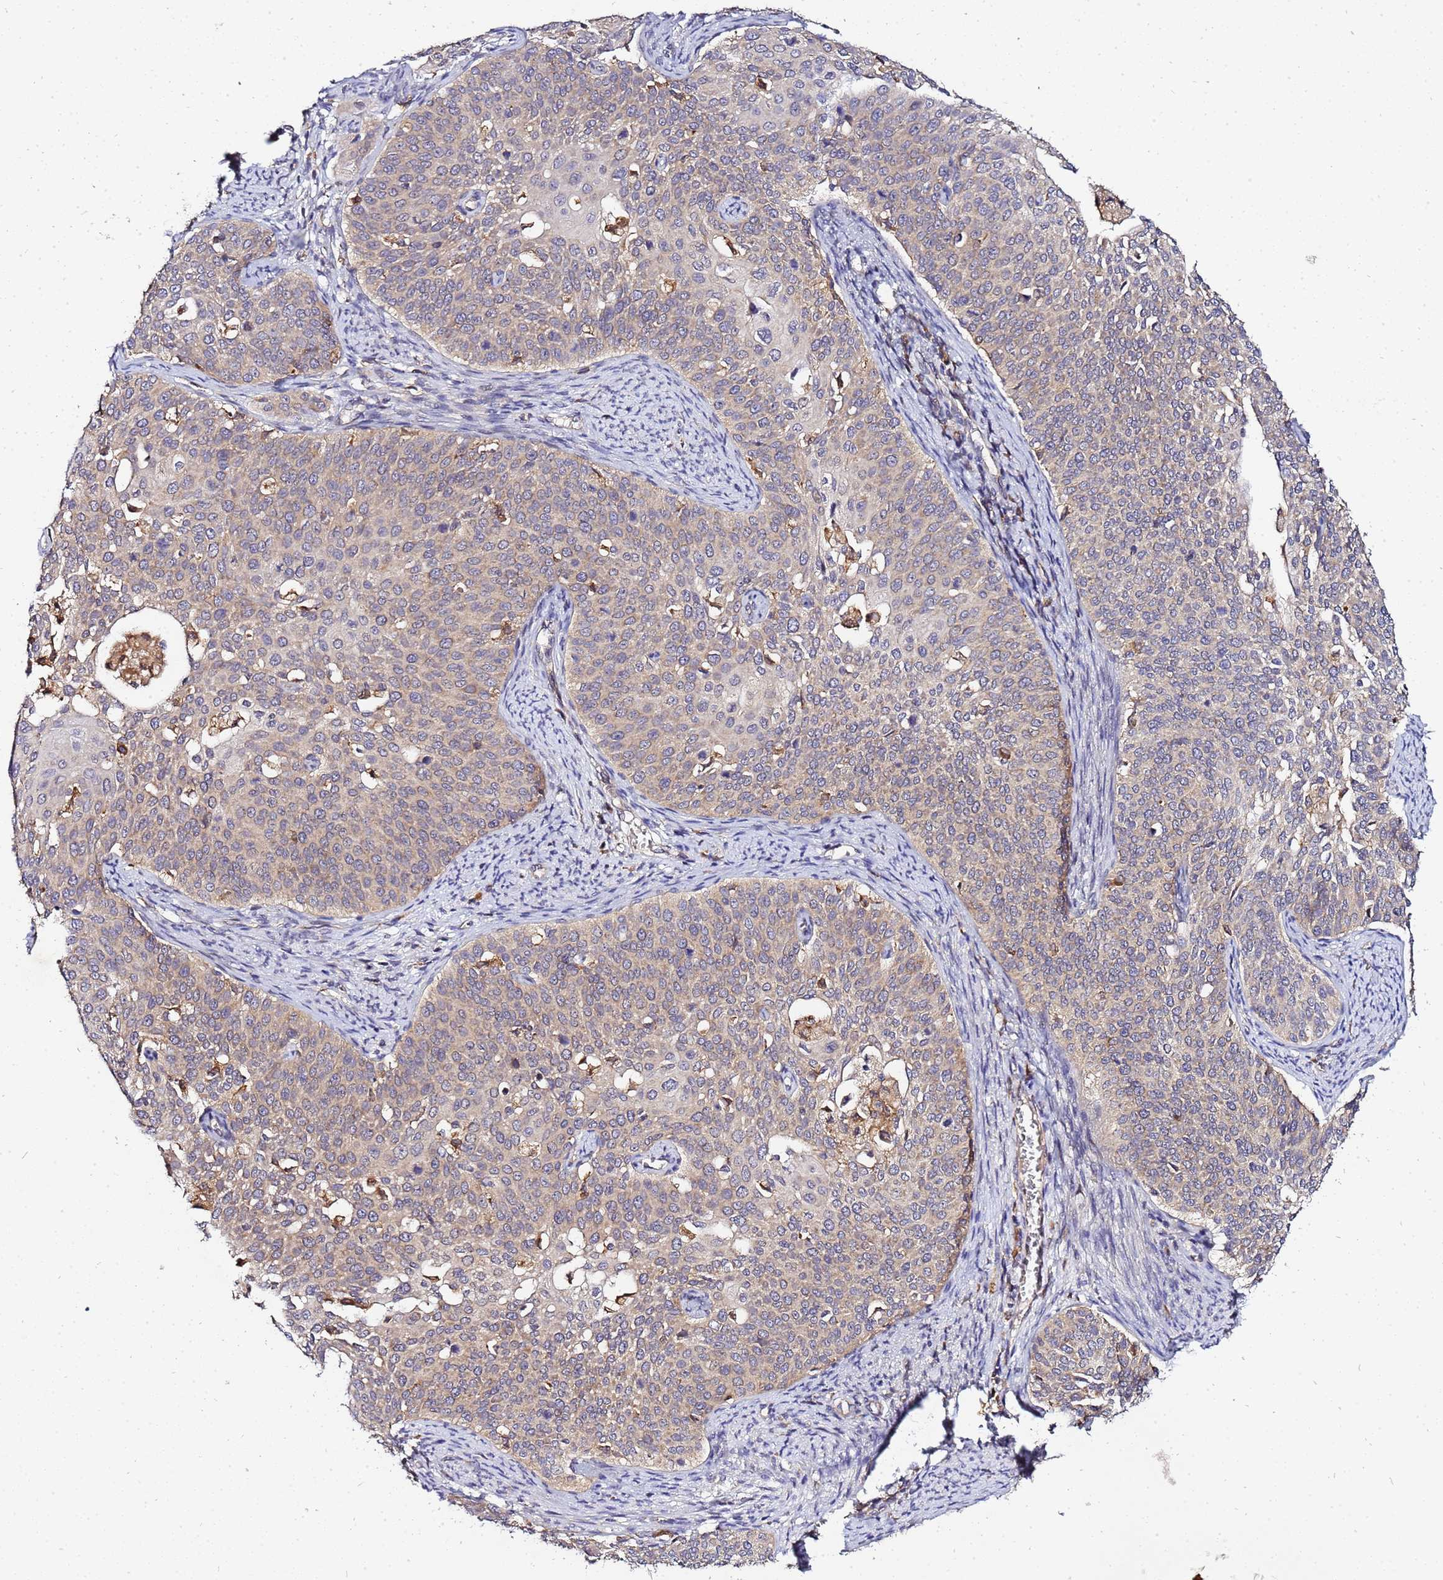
{"staining": {"intensity": "weak", "quantity": ">75%", "location": "cytoplasmic/membranous"}, "tissue": "cervical cancer", "cell_type": "Tumor cells", "image_type": "cancer", "snomed": [{"axis": "morphology", "description": "Squamous cell carcinoma, NOS"}, {"axis": "topography", "description": "Cervix"}], "caption": "The micrograph exhibits a brown stain indicating the presence of a protein in the cytoplasmic/membranous of tumor cells in cervical squamous cell carcinoma. (Stains: DAB in brown, nuclei in blue, Microscopy: brightfield microscopy at high magnification).", "gene": "ADPGK", "patient": {"sex": "female", "age": 44}}